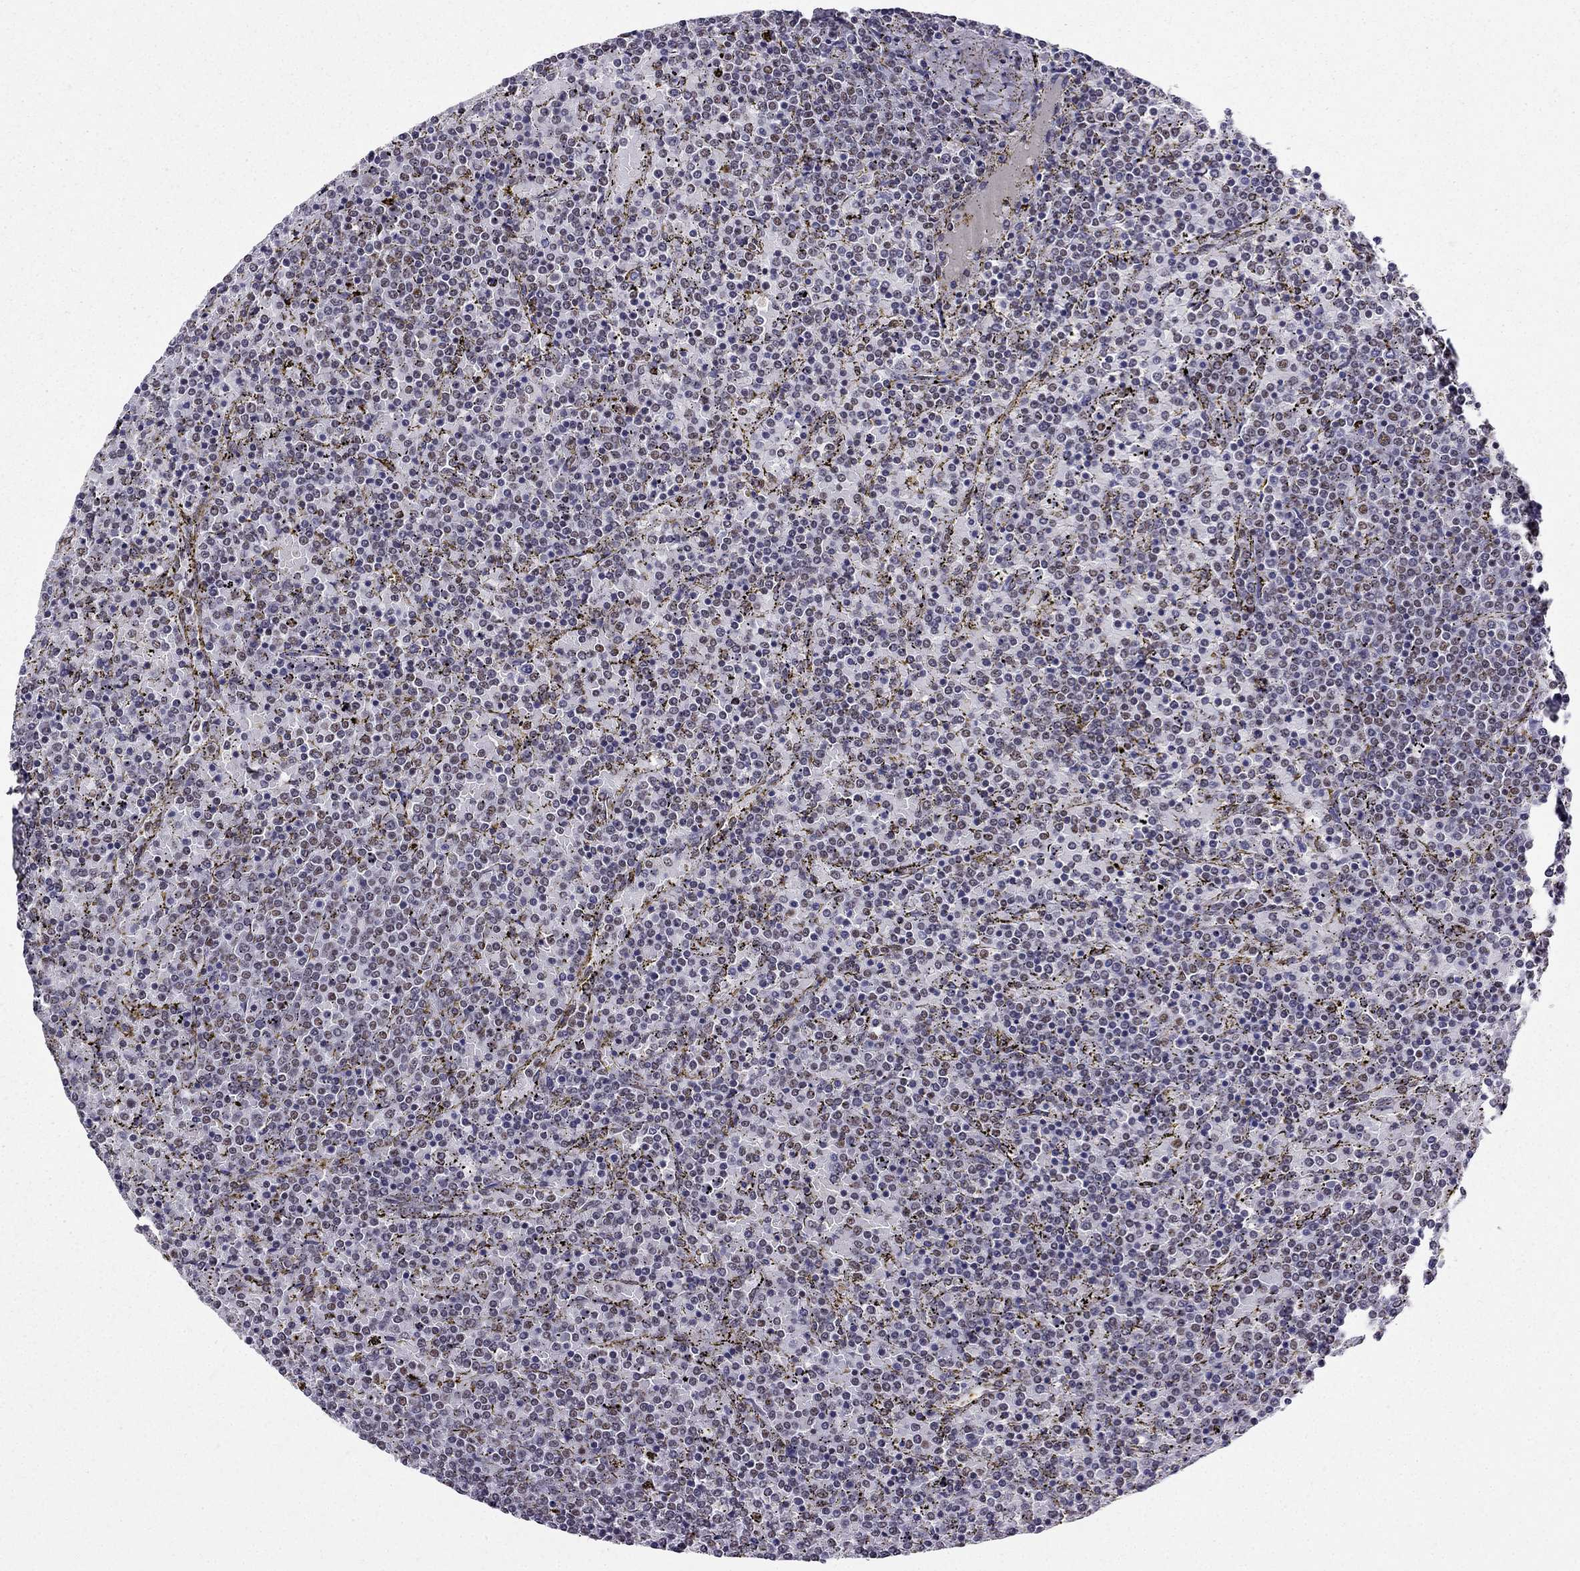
{"staining": {"intensity": "negative", "quantity": "none", "location": "none"}, "tissue": "lymphoma", "cell_type": "Tumor cells", "image_type": "cancer", "snomed": [{"axis": "morphology", "description": "Malignant lymphoma, non-Hodgkin's type, Low grade"}, {"axis": "topography", "description": "Spleen"}], "caption": "High magnification brightfield microscopy of malignant lymphoma, non-Hodgkin's type (low-grade) stained with DAB (3,3'-diaminobenzidine) (brown) and counterstained with hematoxylin (blue): tumor cells show no significant expression. Nuclei are stained in blue.", "gene": "ZNF420", "patient": {"sex": "female", "age": 77}}